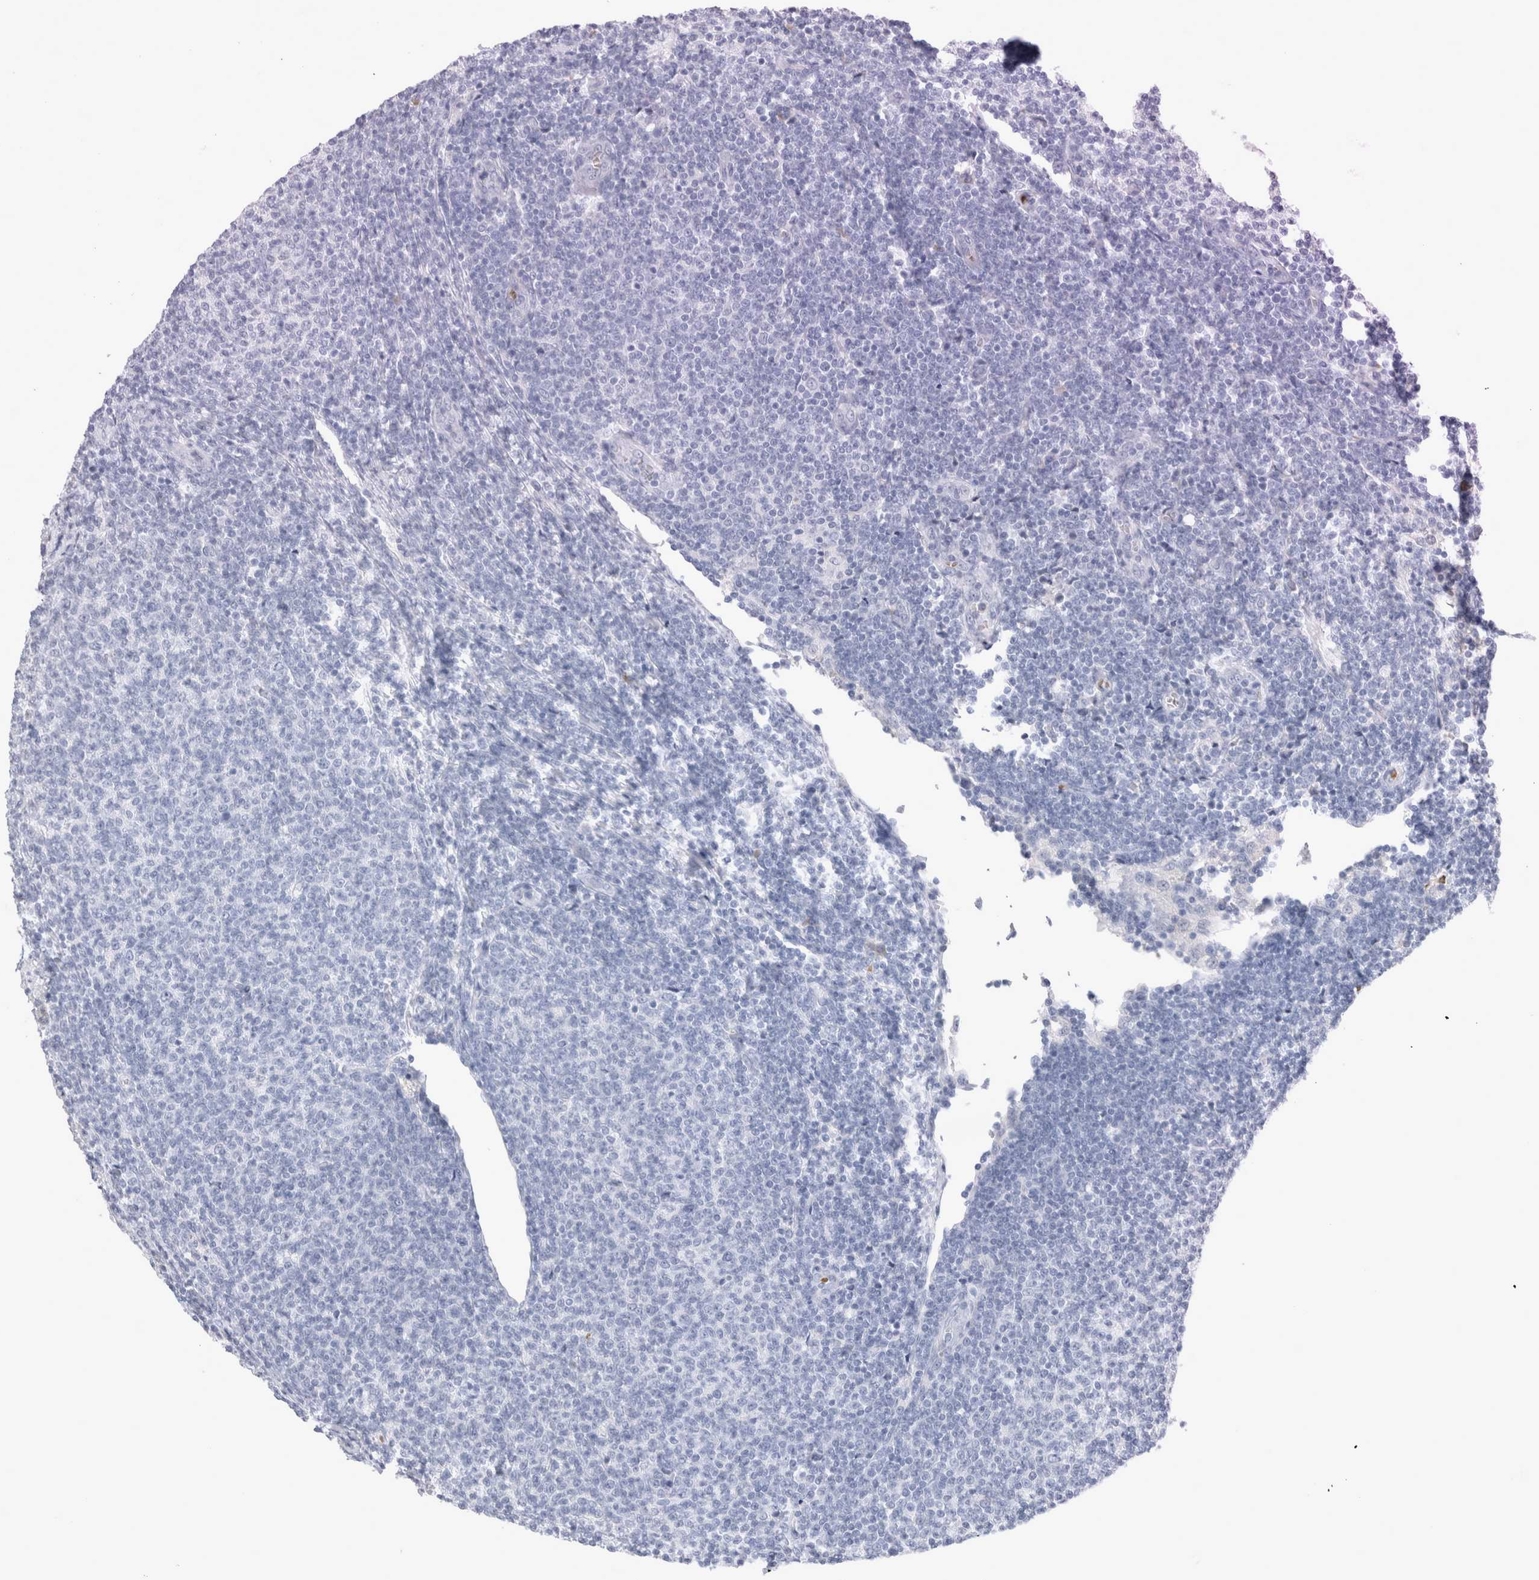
{"staining": {"intensity": "negative", "quantity": "none", "location": "none"}, "tissue": "lymphoma", "cell_type": "Tumor cells", "image_type": "cancer", "snomed": [{"axis": "morphology", "description": "Malignant lymphoma, non-Hodgkin's type, Low grade"}, {"axis": "topography", "description": "Lymph node"}], "caption": "Tumor cells show no significant staining in low-grade malignant lymphoma, non-Hodgkin's type.", "gene": "CA1", "patient": {"sex": "male", "age": 66}}